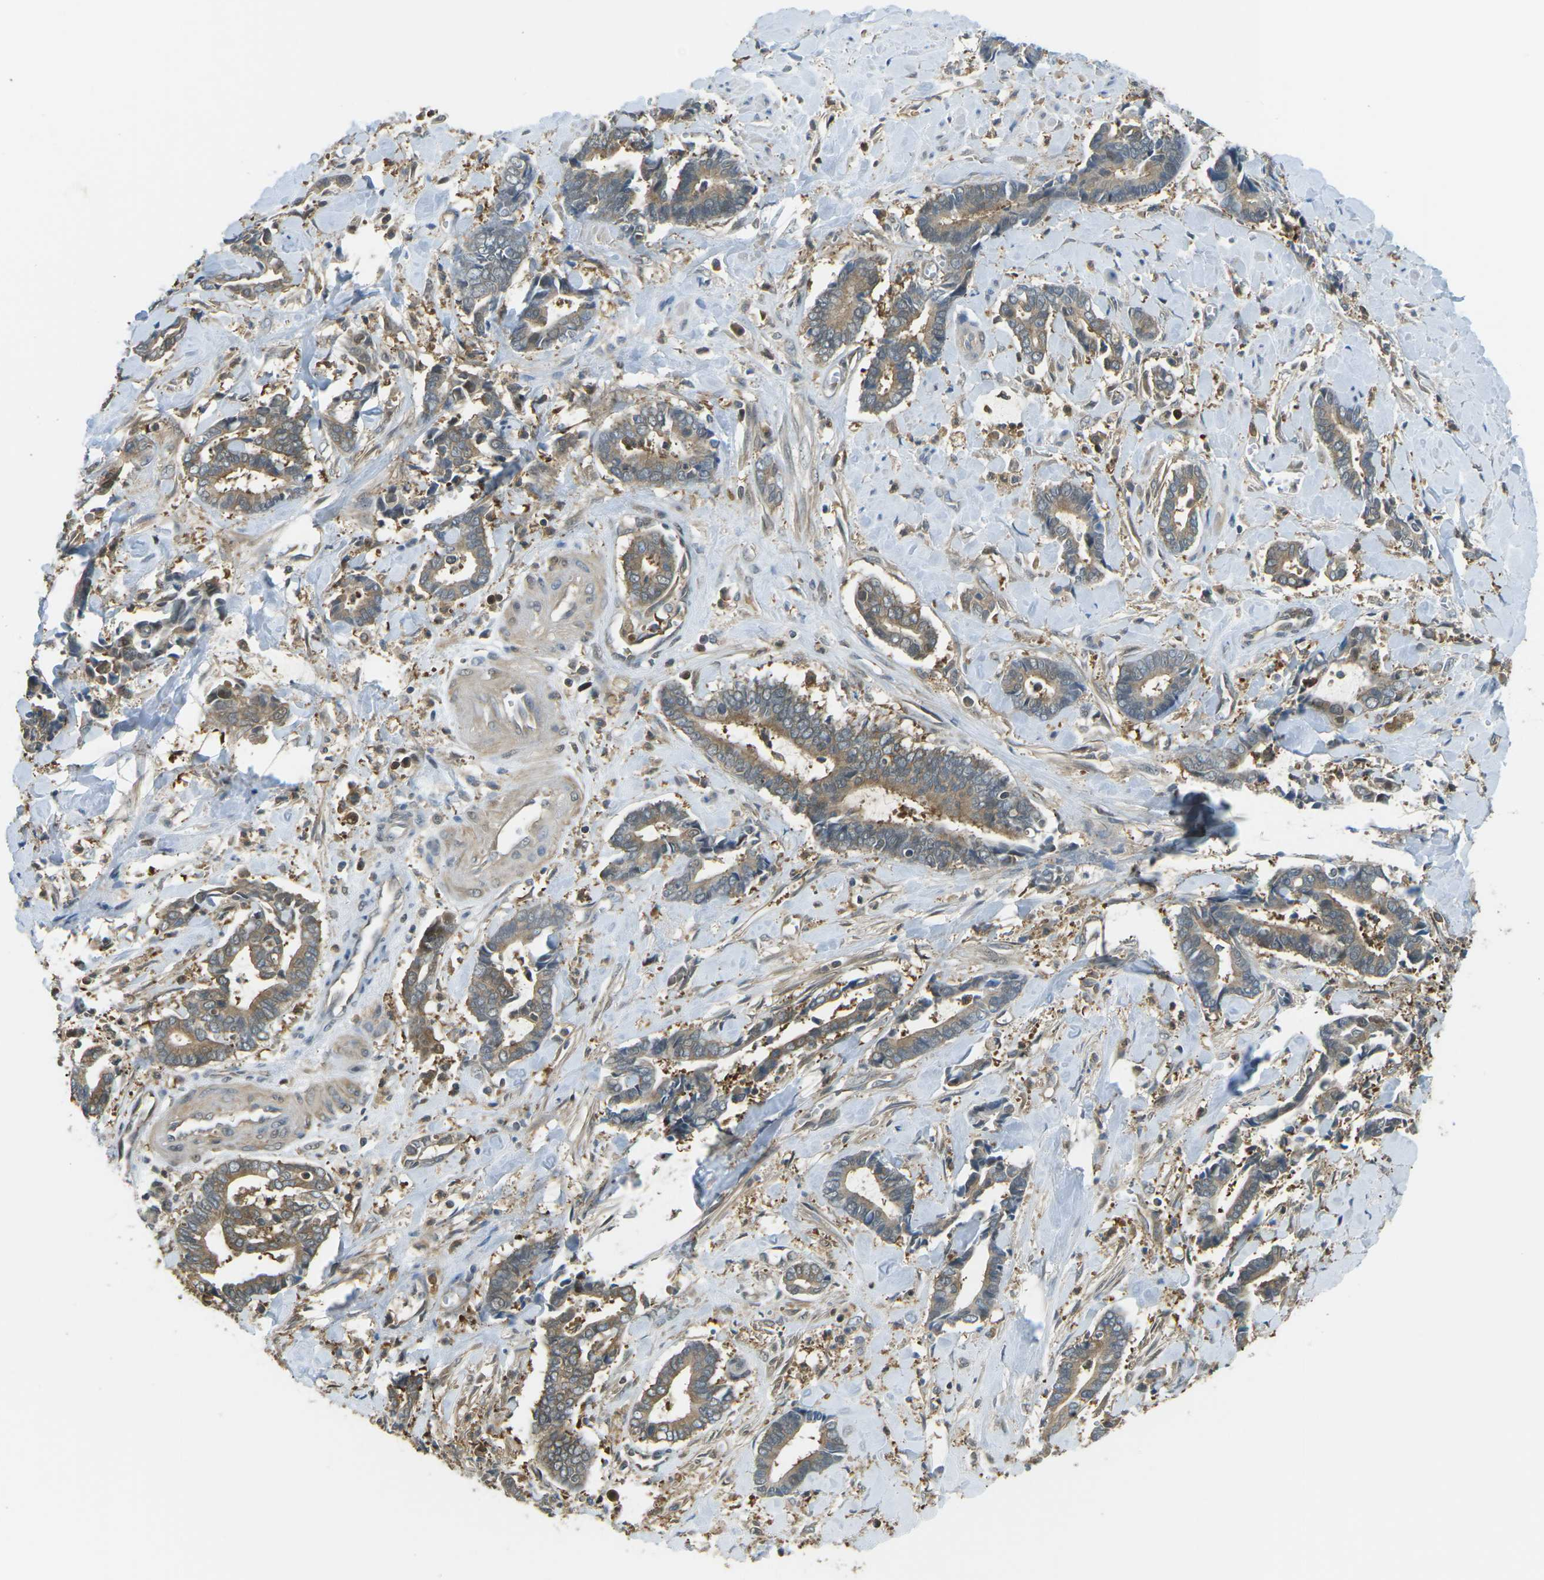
{"staining": {"intensity": "moderate", "quantity": ">75%", "location": "cytoplasmic/membranous"}, "tissue": "cervical cancer", "cell_type": "Tumor cells", "image_type": "cancer", "snomed": [{"axis": "morphology", "description": "Adenocarcinoma, NOS"}, {"axis": "topography", "description": "Cervix"}], "caption": "A brown stain highlights moderate cytoplasmic/membranous positivity of a protein in human cervical cancer (adenocarcinoma) tumor cells.", "gene": "PIEZO2", "patient": {"sex": "female", "age": 44}}